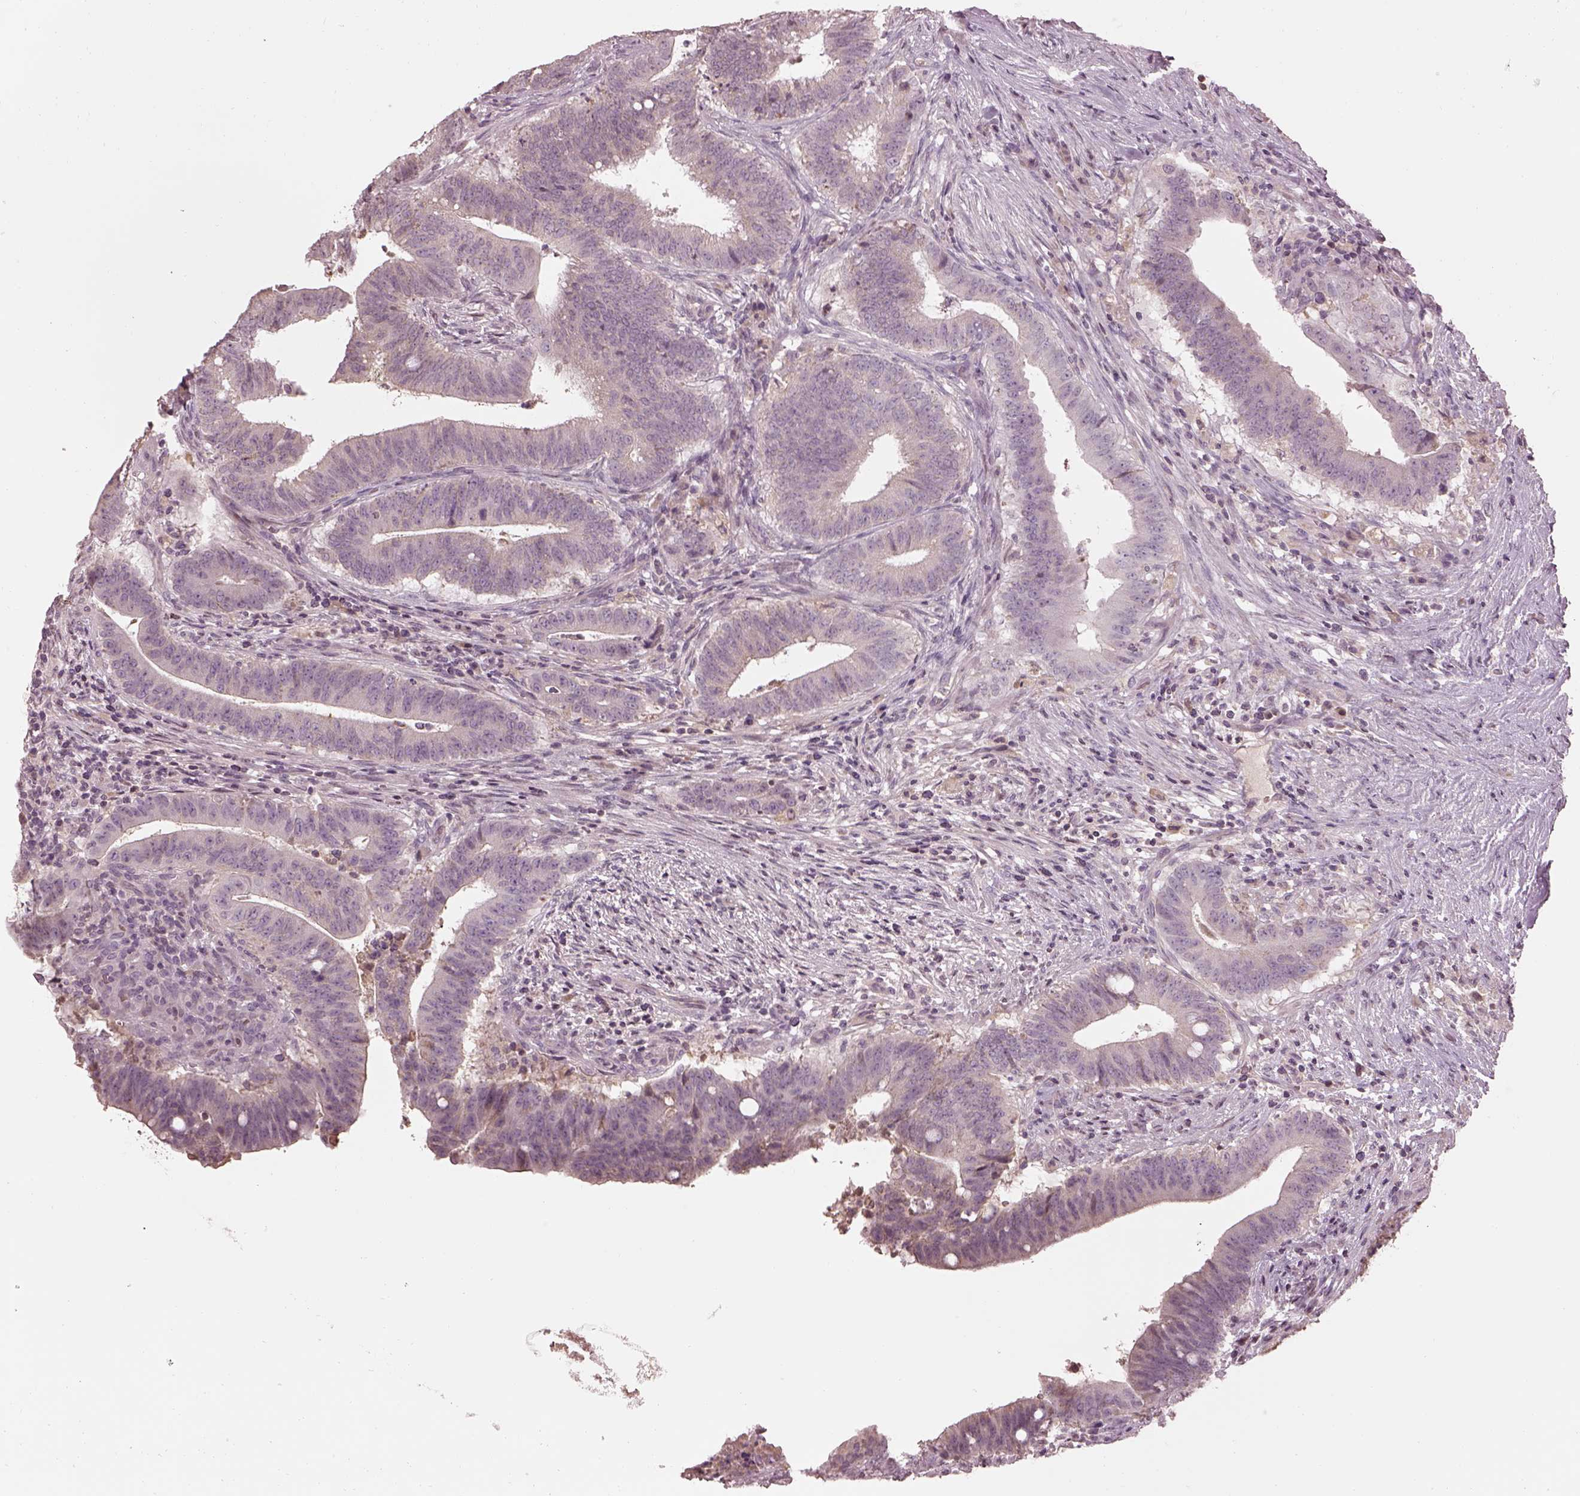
{"staining": {"intensity": "weak", "quantity": "<25%", "location": "cytoplasmic/membranous"}, "tissue": "colorectal cancer", "cell_type": "Tumor cells", "image_type": "cancer", "snomed": [{"axis": "morphology", "description": "Adenocarcinoma, NOS"}, {"axis": "topography", "description": "Colon"}], "caption": "There is no significant positivity in tumor cells of colorectal cancer (adenocarcinoma).", "gene": "TLX3", "patient": {"sex": "female", "age": 43}}